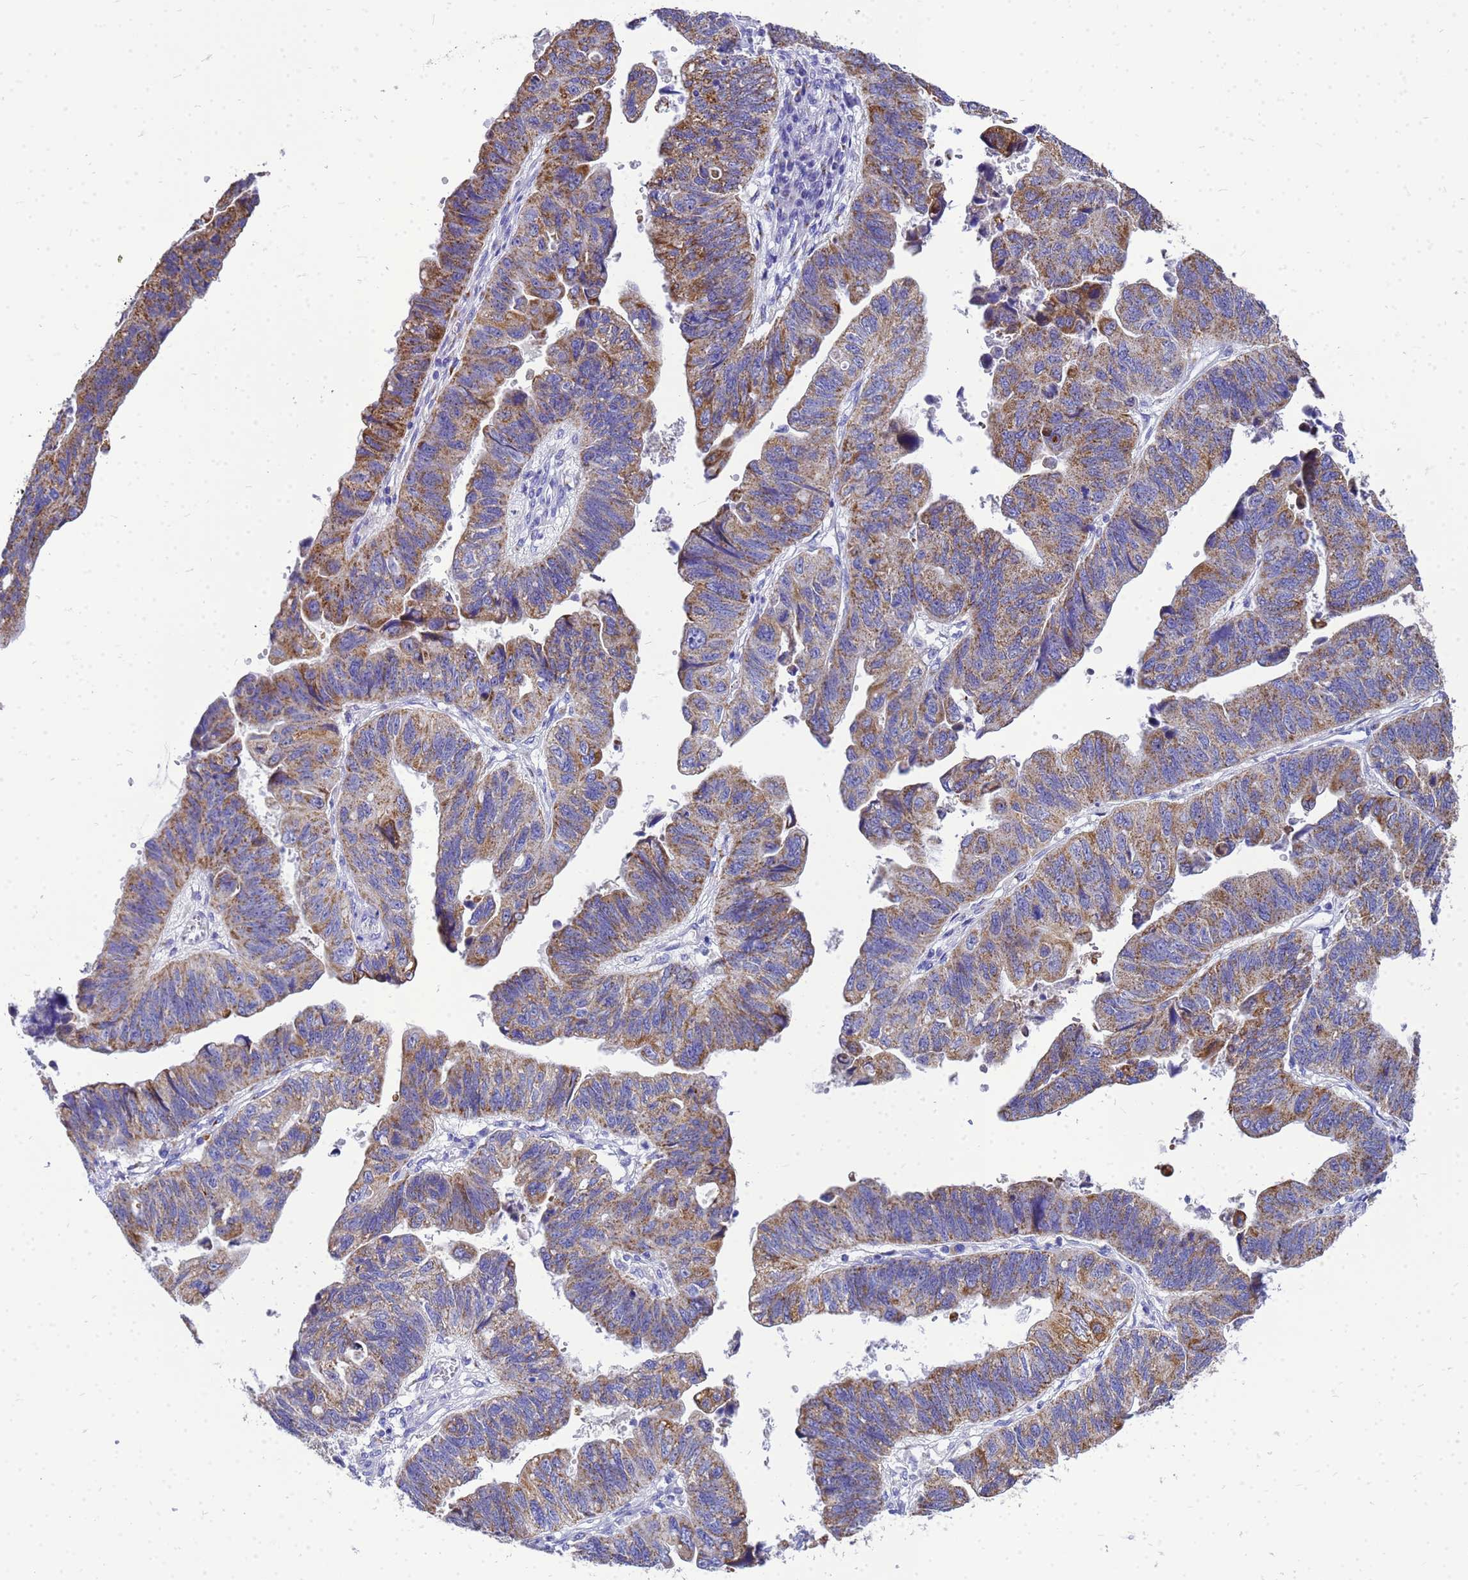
{"staining": {"intensity": "moderate", "quantity": ">75%", "location": "cytoplasmic/membranous"}, "tissue": "stomach cancer", "cell_type": "Tumor cells", "image_type": "cancer", "snomed": [{"axis": "morphology", "description": "Adenocarcinoma, NOS"}, {"axis": "topography", "description": "Stomach"}], "caption": "IHC of stomach cancer (adenocarcinoma) exhibits medium levels of moderate cytoplasmic/membranous expression in approximately >75% of tumor cells.", "gene": "OR52E2", "patient": {"sex": "male", "age": 59}}